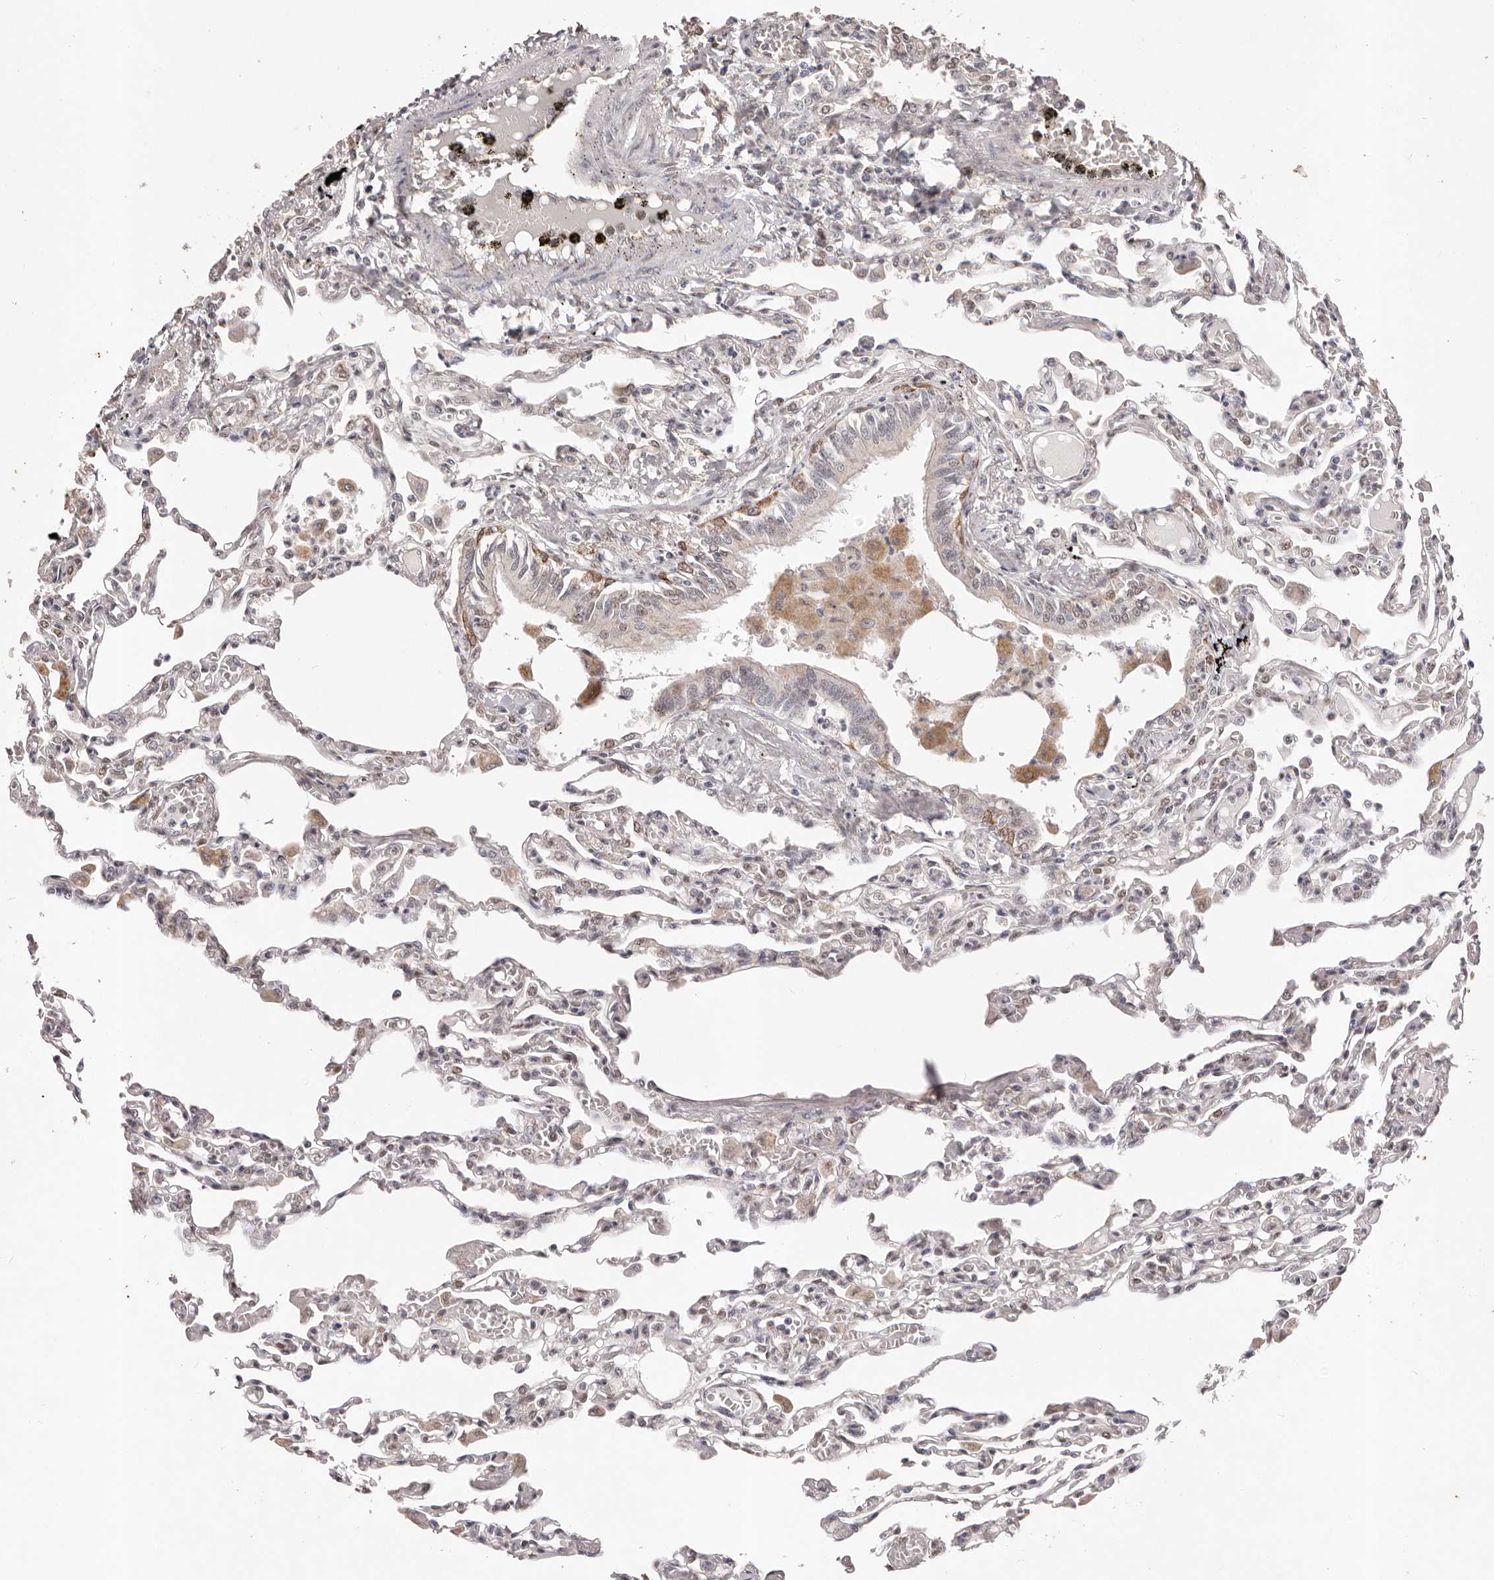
{"staining": {"intensity": "weak", "quantity": "25%-75%", "location": "cytoplasmic/membranous"}, "tissue": "lung", "cell_type": "Alveolar cells", "image_type": "normal", "snomed": [{"axis": "morphology", "description": "Normal tissue, NOS"}, {"axis": "topography", "description": "Bronchus"}, {"axis": "topography", "description": "Lung"}], "caption": "High-power microscopy captured an immunohistochemistry image of normal lung, revealing weak cytoplasmic/membranous positivity in about 25%-75% of alveolar cells. (Brightfield microscopy of DAB IHC at high magnification).", "gene": "RPS6KA5", "patient": {"sex": "female", "age": 49}}